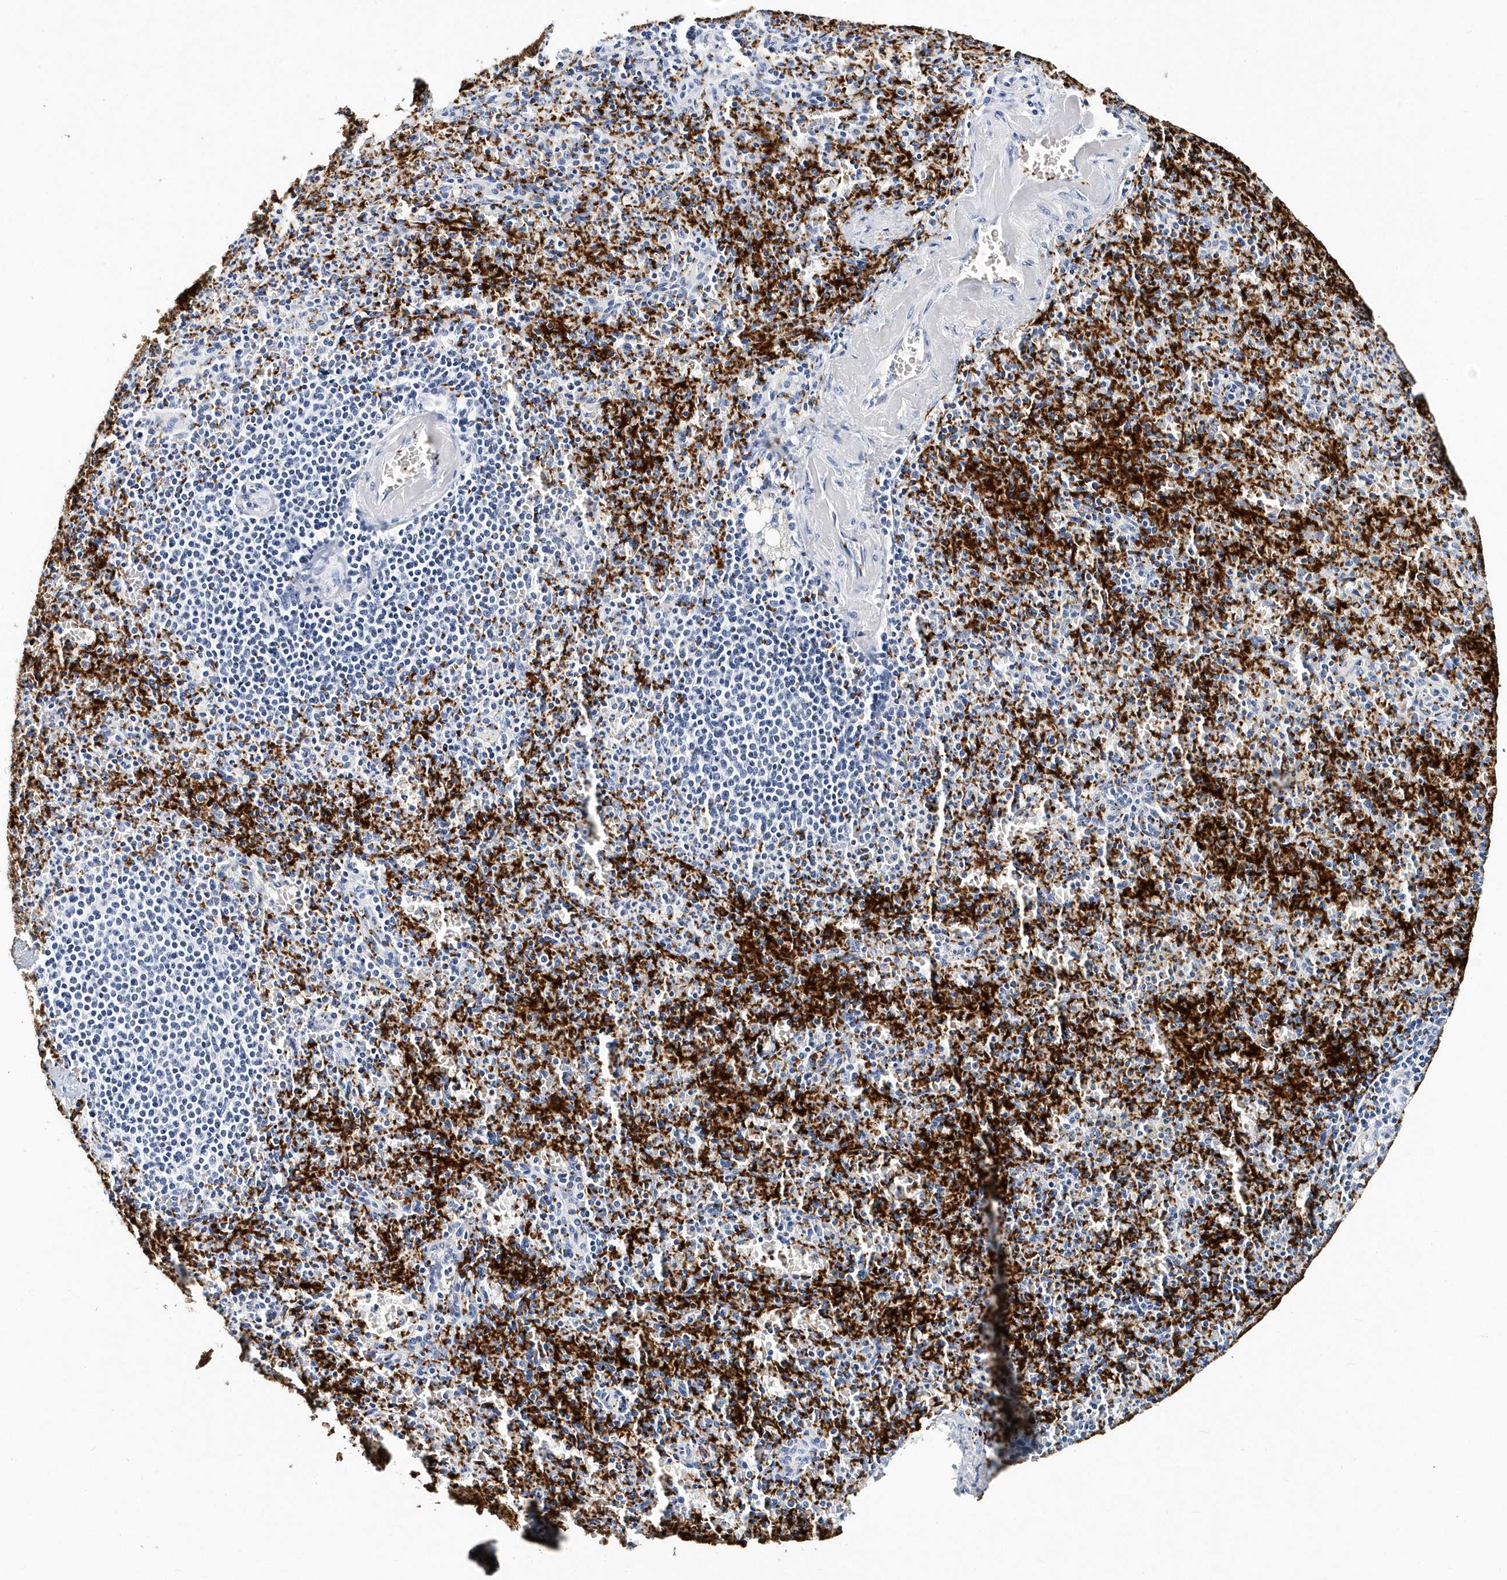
{"staining": {"intensity": "negative", "quantity": "none", "location": "none"}, "tissue": "spleen", "cell_type": "Cells in red pulp", "image_type": "normal", "snomed": [{"axis": "morphology", "description": "Normal tissue, NOS"}, {"axis": "topography", "description": "Spleen"}], "caption": "Spleen stained for a protein using immunohistochemistry (IHC) exhibits no staining cells in red pulp.", "gene": "ITGA2B", "patient": {"sex": "female", "age": 74}}